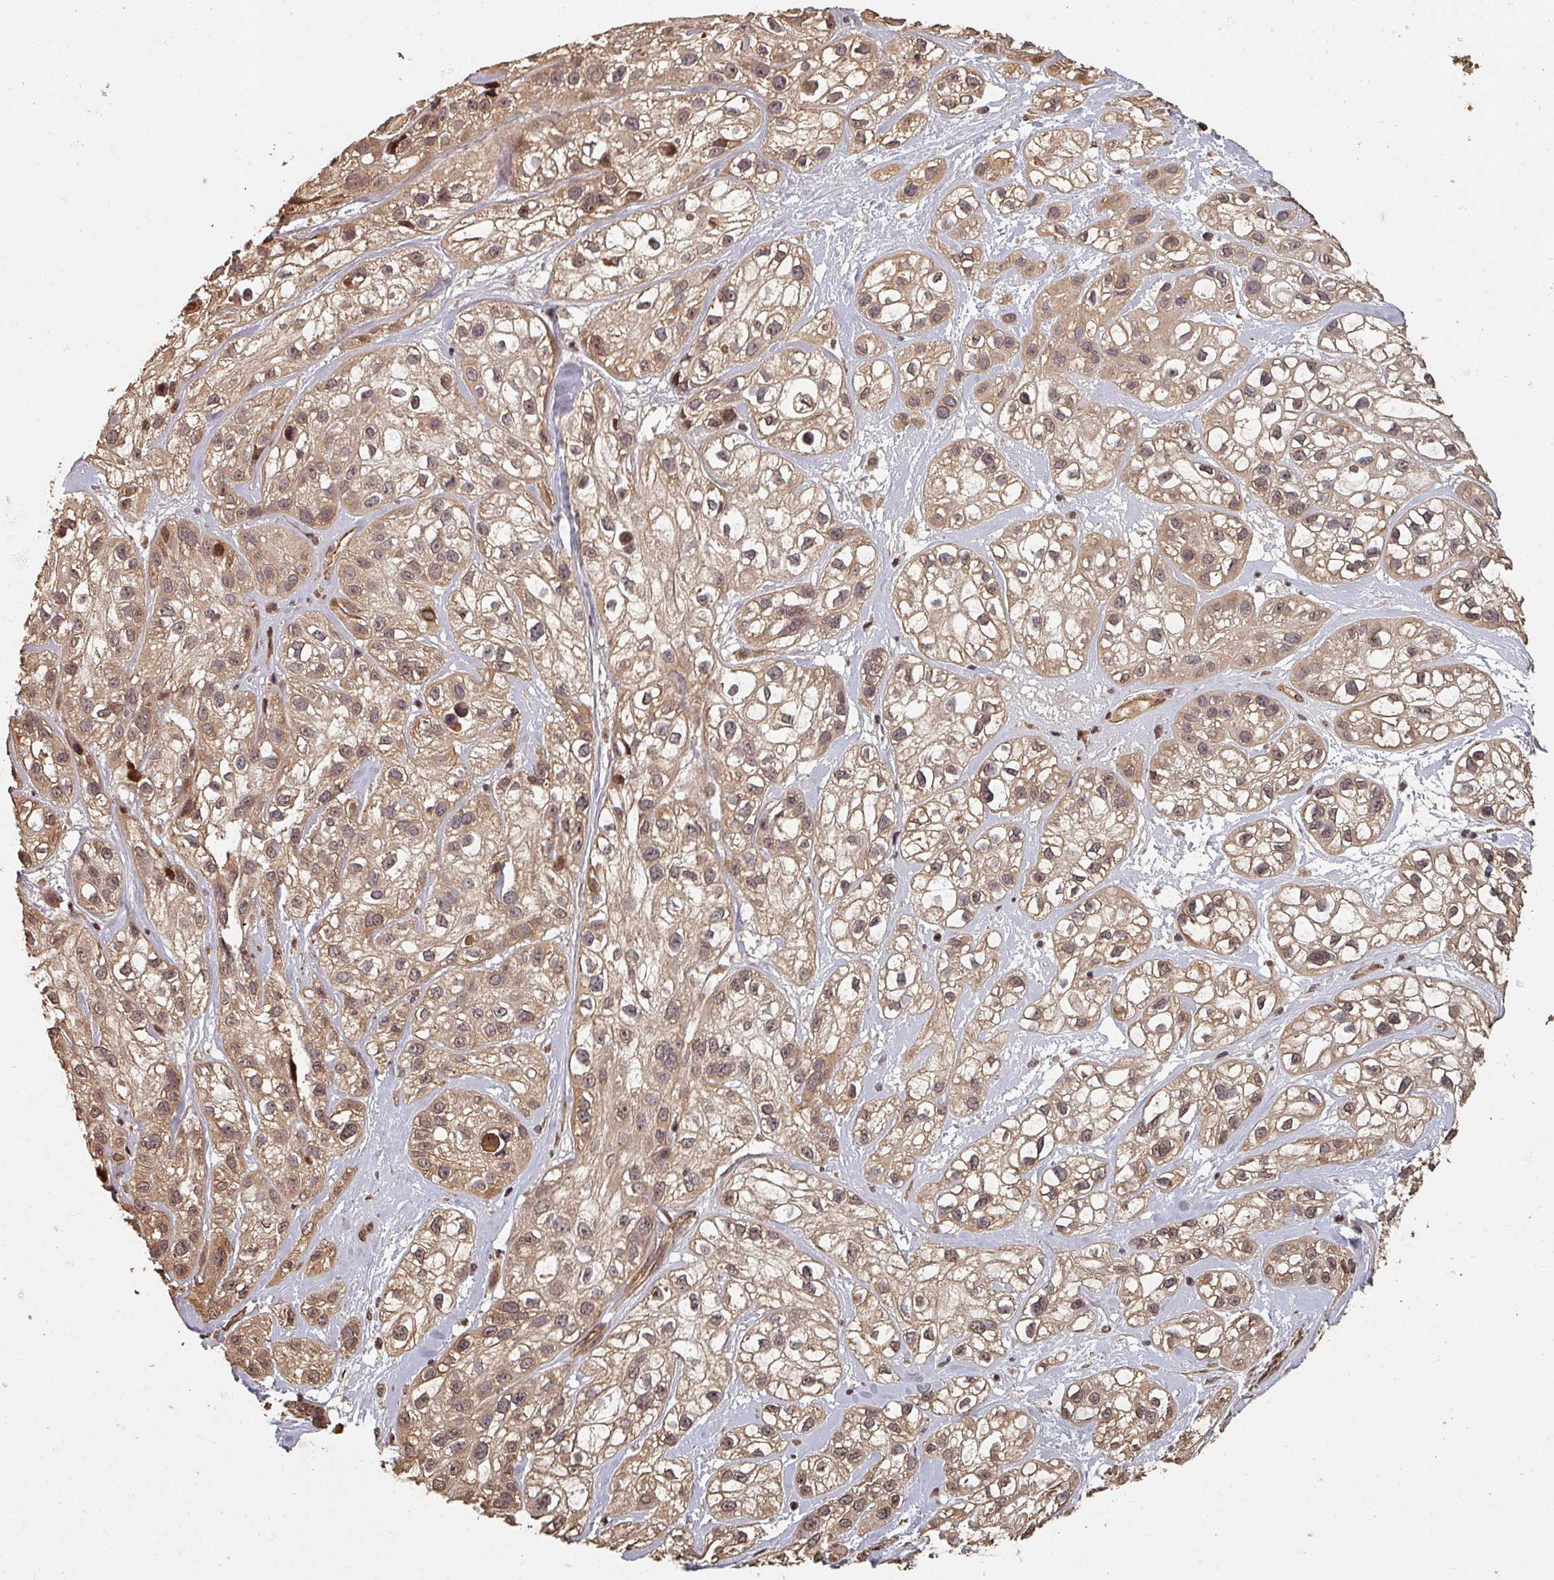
{"staining": {"intensity": "moderate", "quantity": ">75%", "location": "cytoplasmic/membranous,nuclear"}, "tissue": "skin cancer", "cell_type": "Tumor cells", "image_type": "cancer", "snomed": [{"axis": "morphology", "description": "Squamous cell carcinoma, NOS"}, {"axis": "topography", "description": "Skin"}], "caption": "Immunohistochemical staining of human skin squamous cell carcinoma shows moderate cytoplasmic/membranous and nuclear protein staining in about >75% of tumor cells.", "gene": "EID1", "patient": {"sex": "male", "age": 82}}